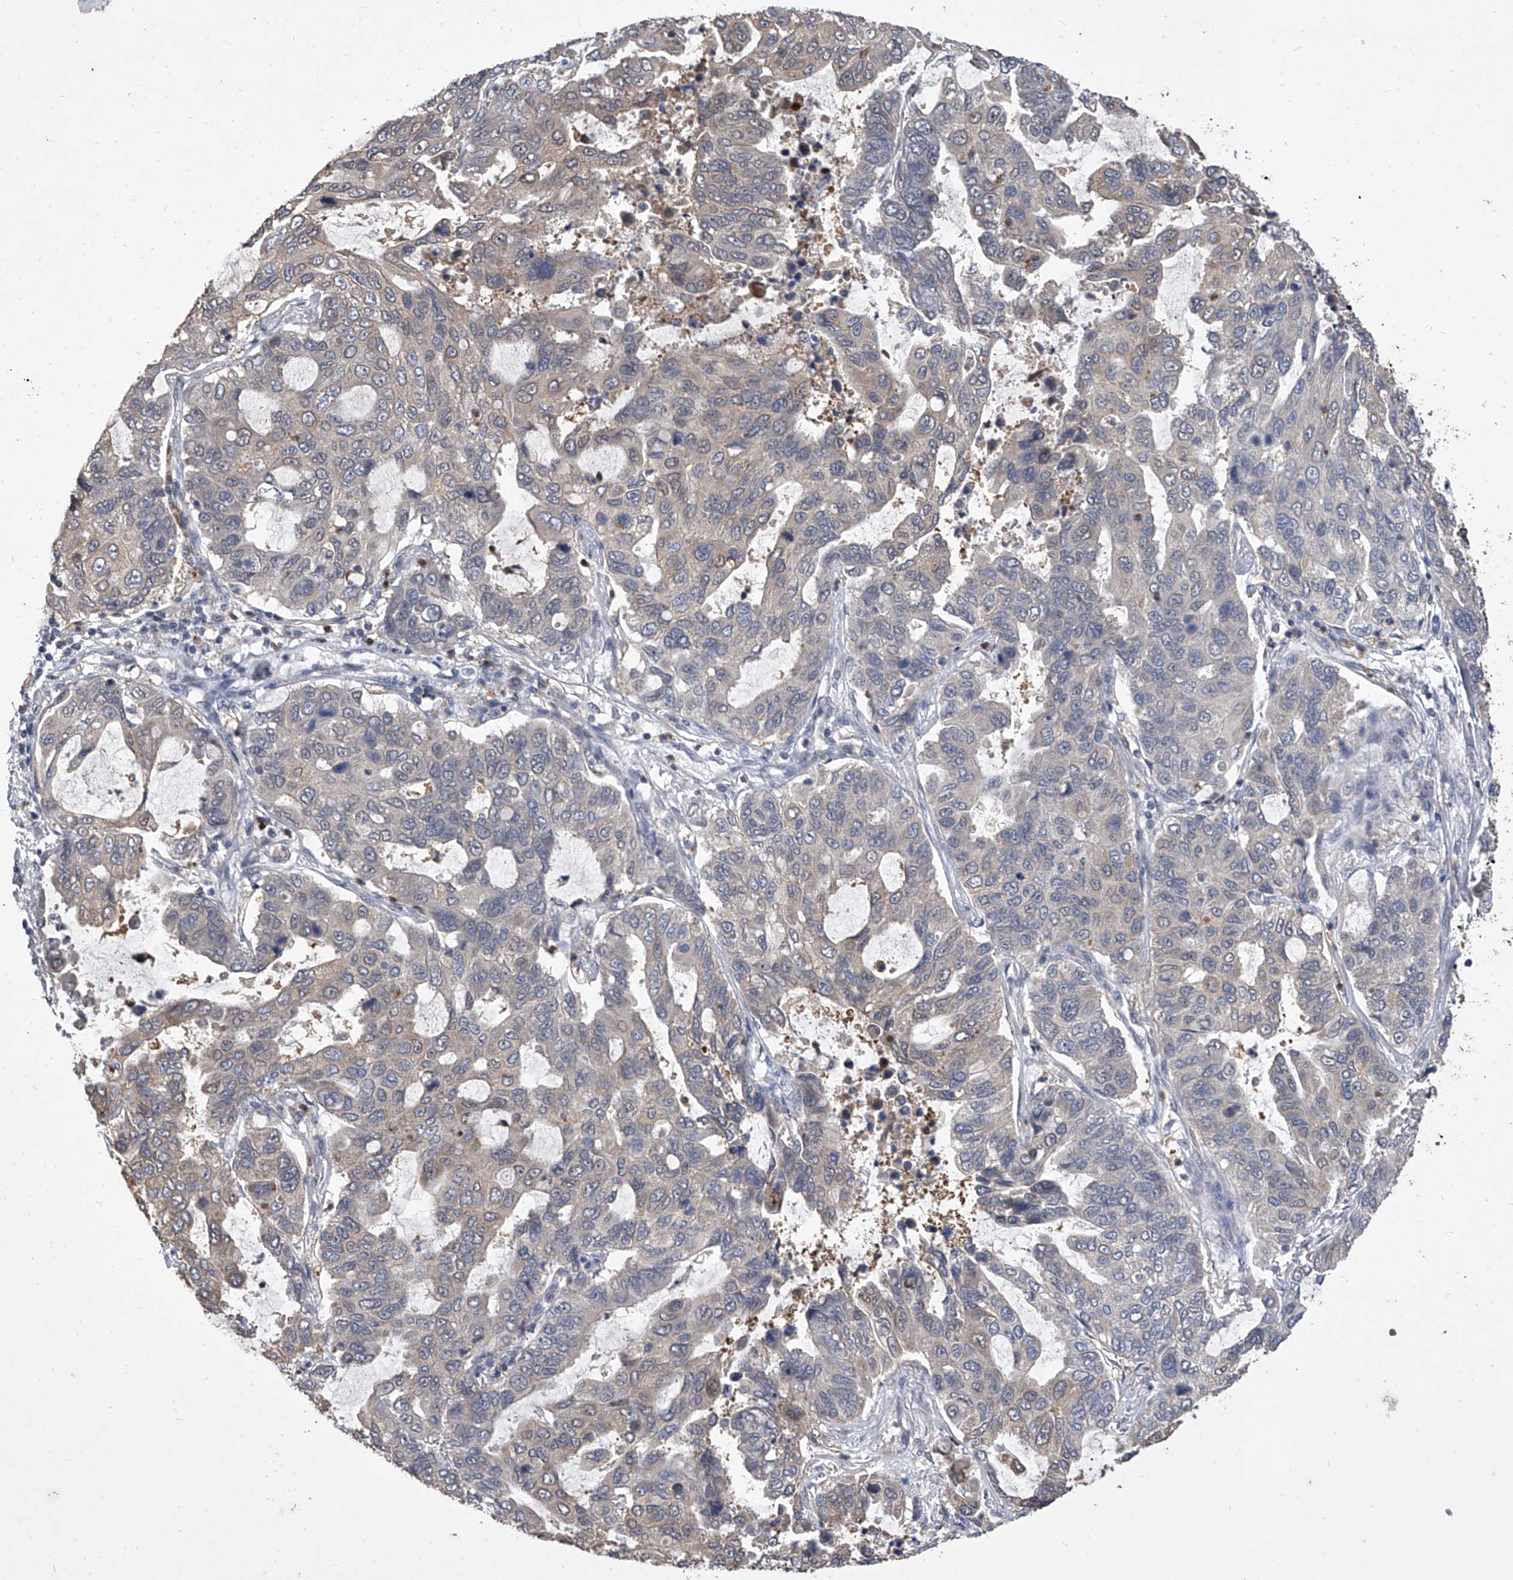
{"staining": {"intensity": "negative", "quantity": "none", "location": "none"}, "tissue": "lung cancer", "cell_type": "Tumor cells", "image_type": "cancer", "snomed": [{"axis": "morphology", "description": "Adenocarcinoma, NOS"}, {"axis": "topography", "description": "Lung"}], "caption": "IHC of human lung adenocarcinoma reveals no positivity in tumor cells. Nuclei are stained in blue.", "gene": "BHLHE23", "patient": {"sex": "male", "age": 64}}